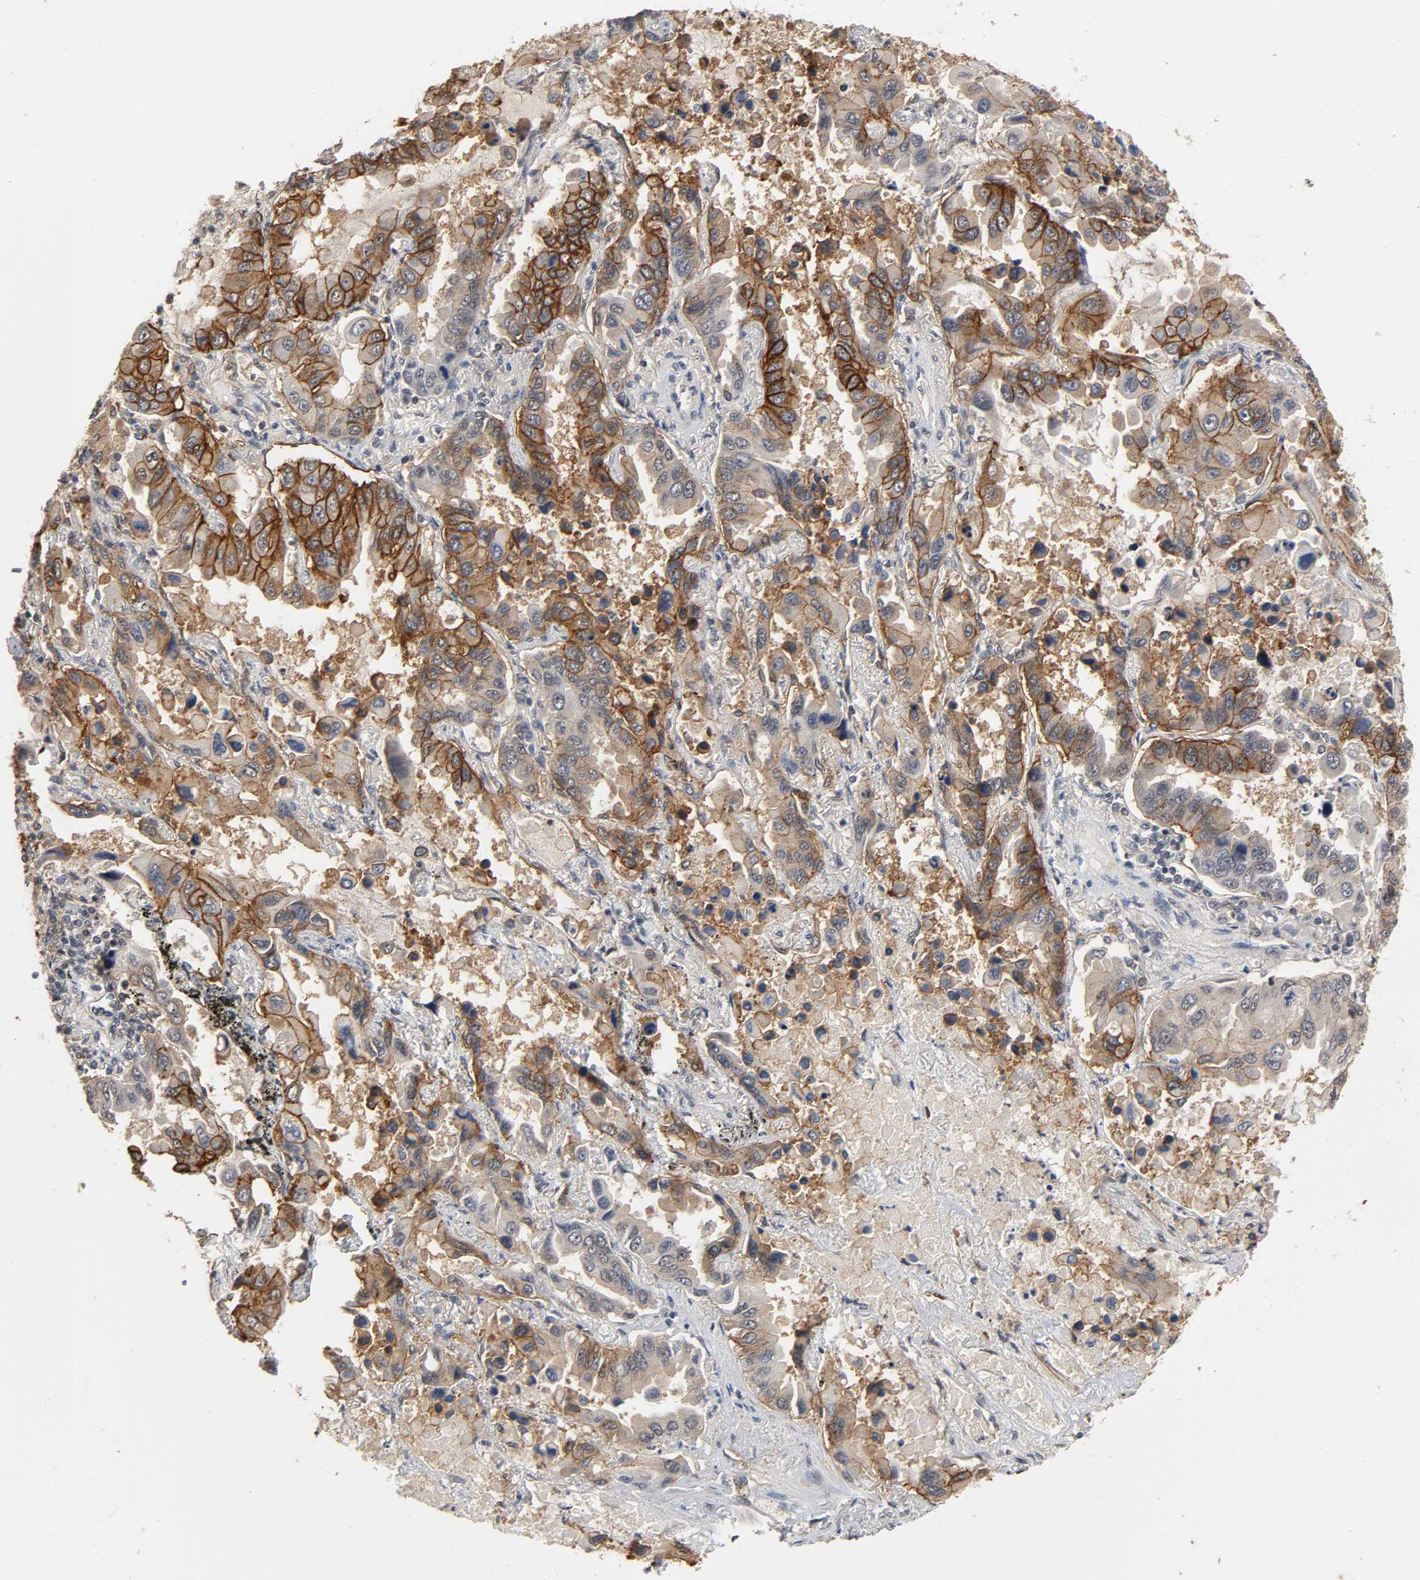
{"staining": {"intensity": "strong", "quantity": ">75%", "location": "cytoplasmic/membranous"}, "tissue": "lung cancer", "cell_type": "Tumor cells", "image_type": "cancer", "snomed": [{"axis": "morphology", "description": "Adenocarcinoma, NOS"}, {"axis": "topography", "description": "Lung"}], "caption": "A high-resolution photomicrograph shows immunohistochemistry (IHC) staining of lung cancer (adenocarcinoma), which demonstrates strong cytoplasmic/membranous staining in approximately >75% of tumor cells.", "gene": "HTR1E", "patient": {"sex": "male", "age": 64}}